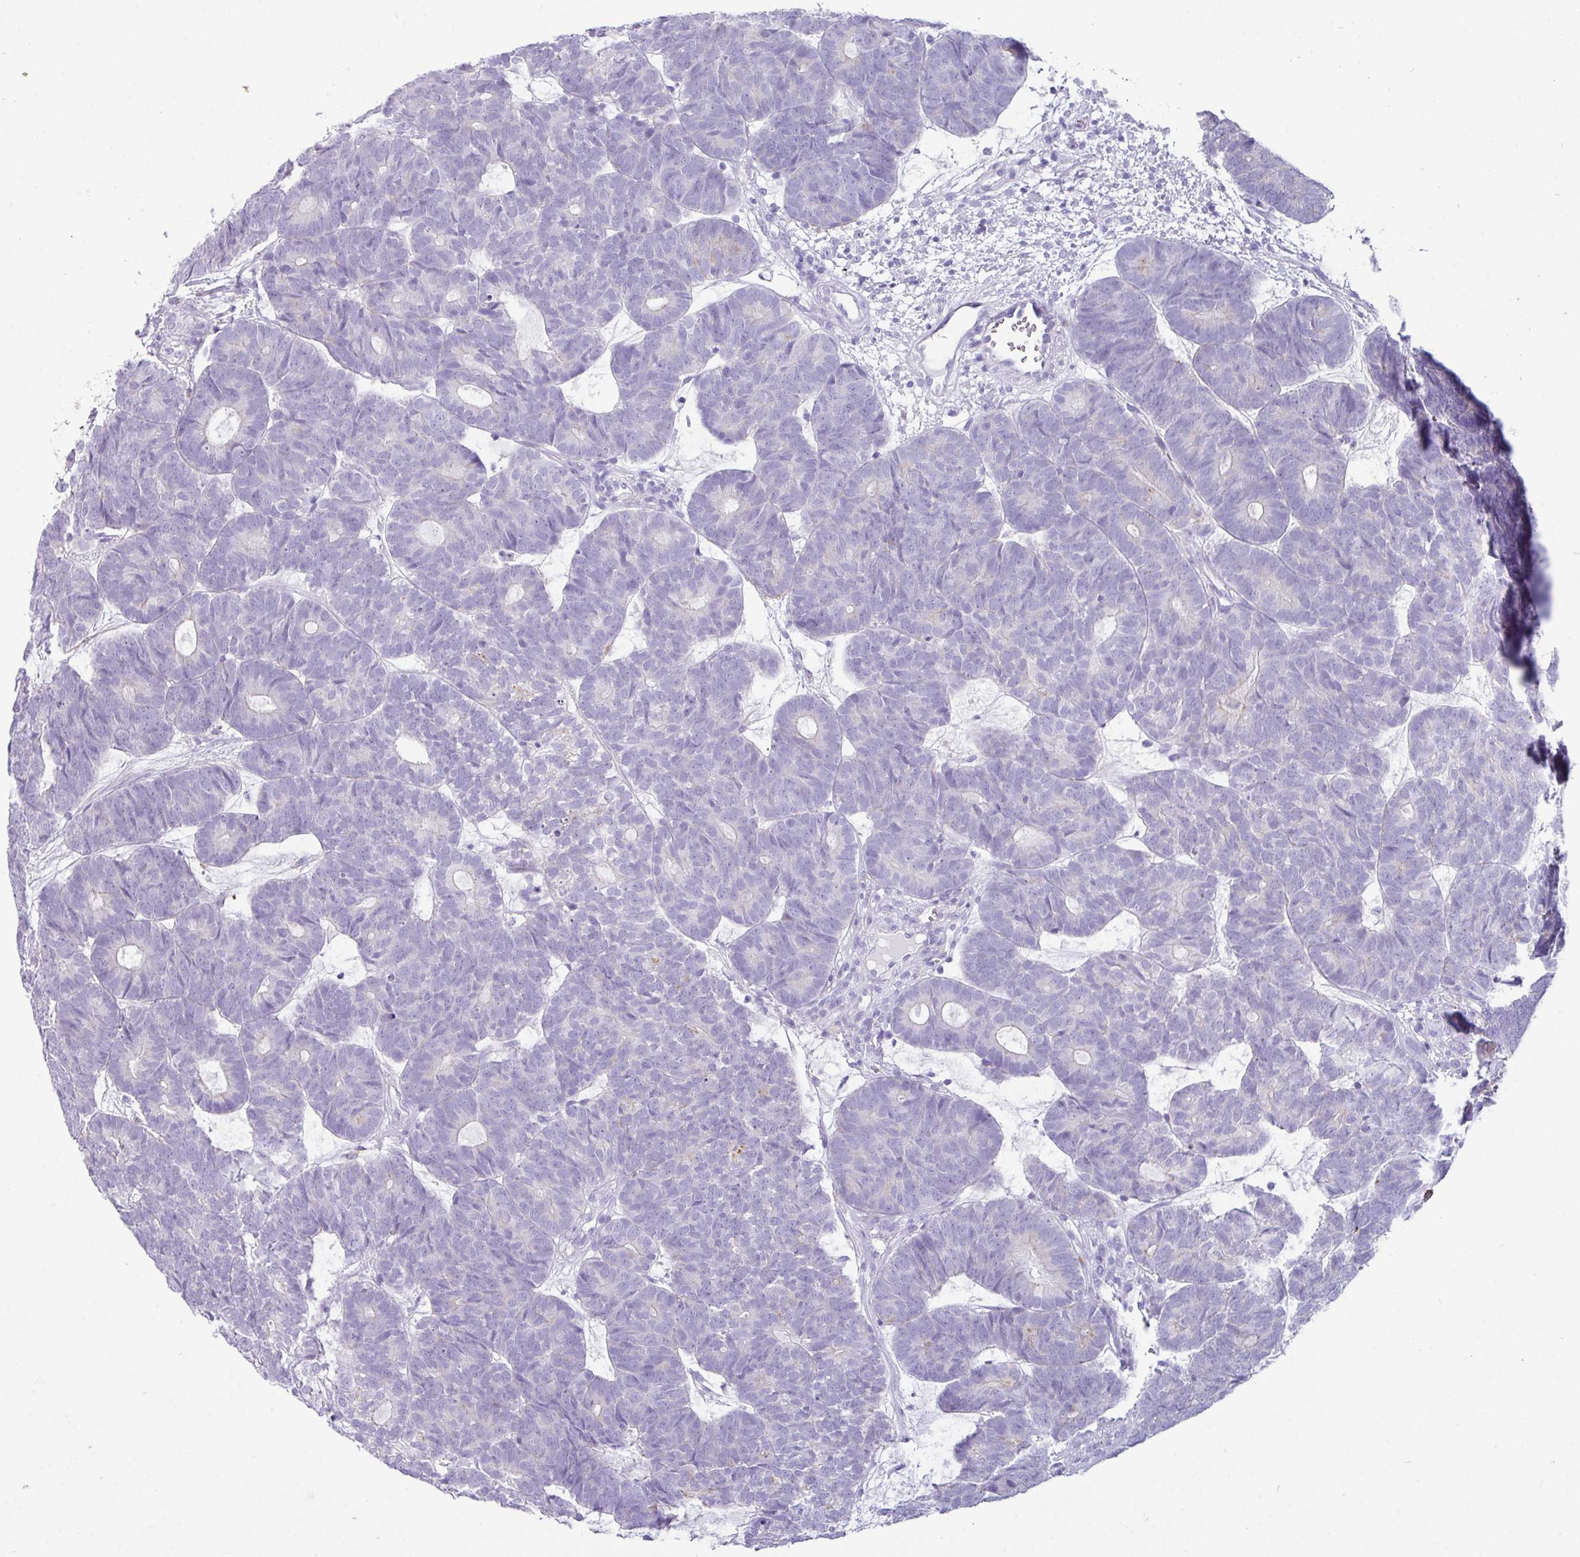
{"staining": {"intensity": "negative", "quantity": "none", "location": "none"}, "tissue": "head and neck cancer", "cell_type": "Tumor cells", "image_type": "cancer", "snomed": [{"axis": "morphology", "description": "Adenocarcinoma, NOS"}, {"axis": "topography", "description": "Head-Neck"}], "caption": "The micrograph displays no staining of tumor cells in head and neck adenocarcinoma.", "gene": "NCCRP1", "patient": {"sex": "female", "age": 81}}